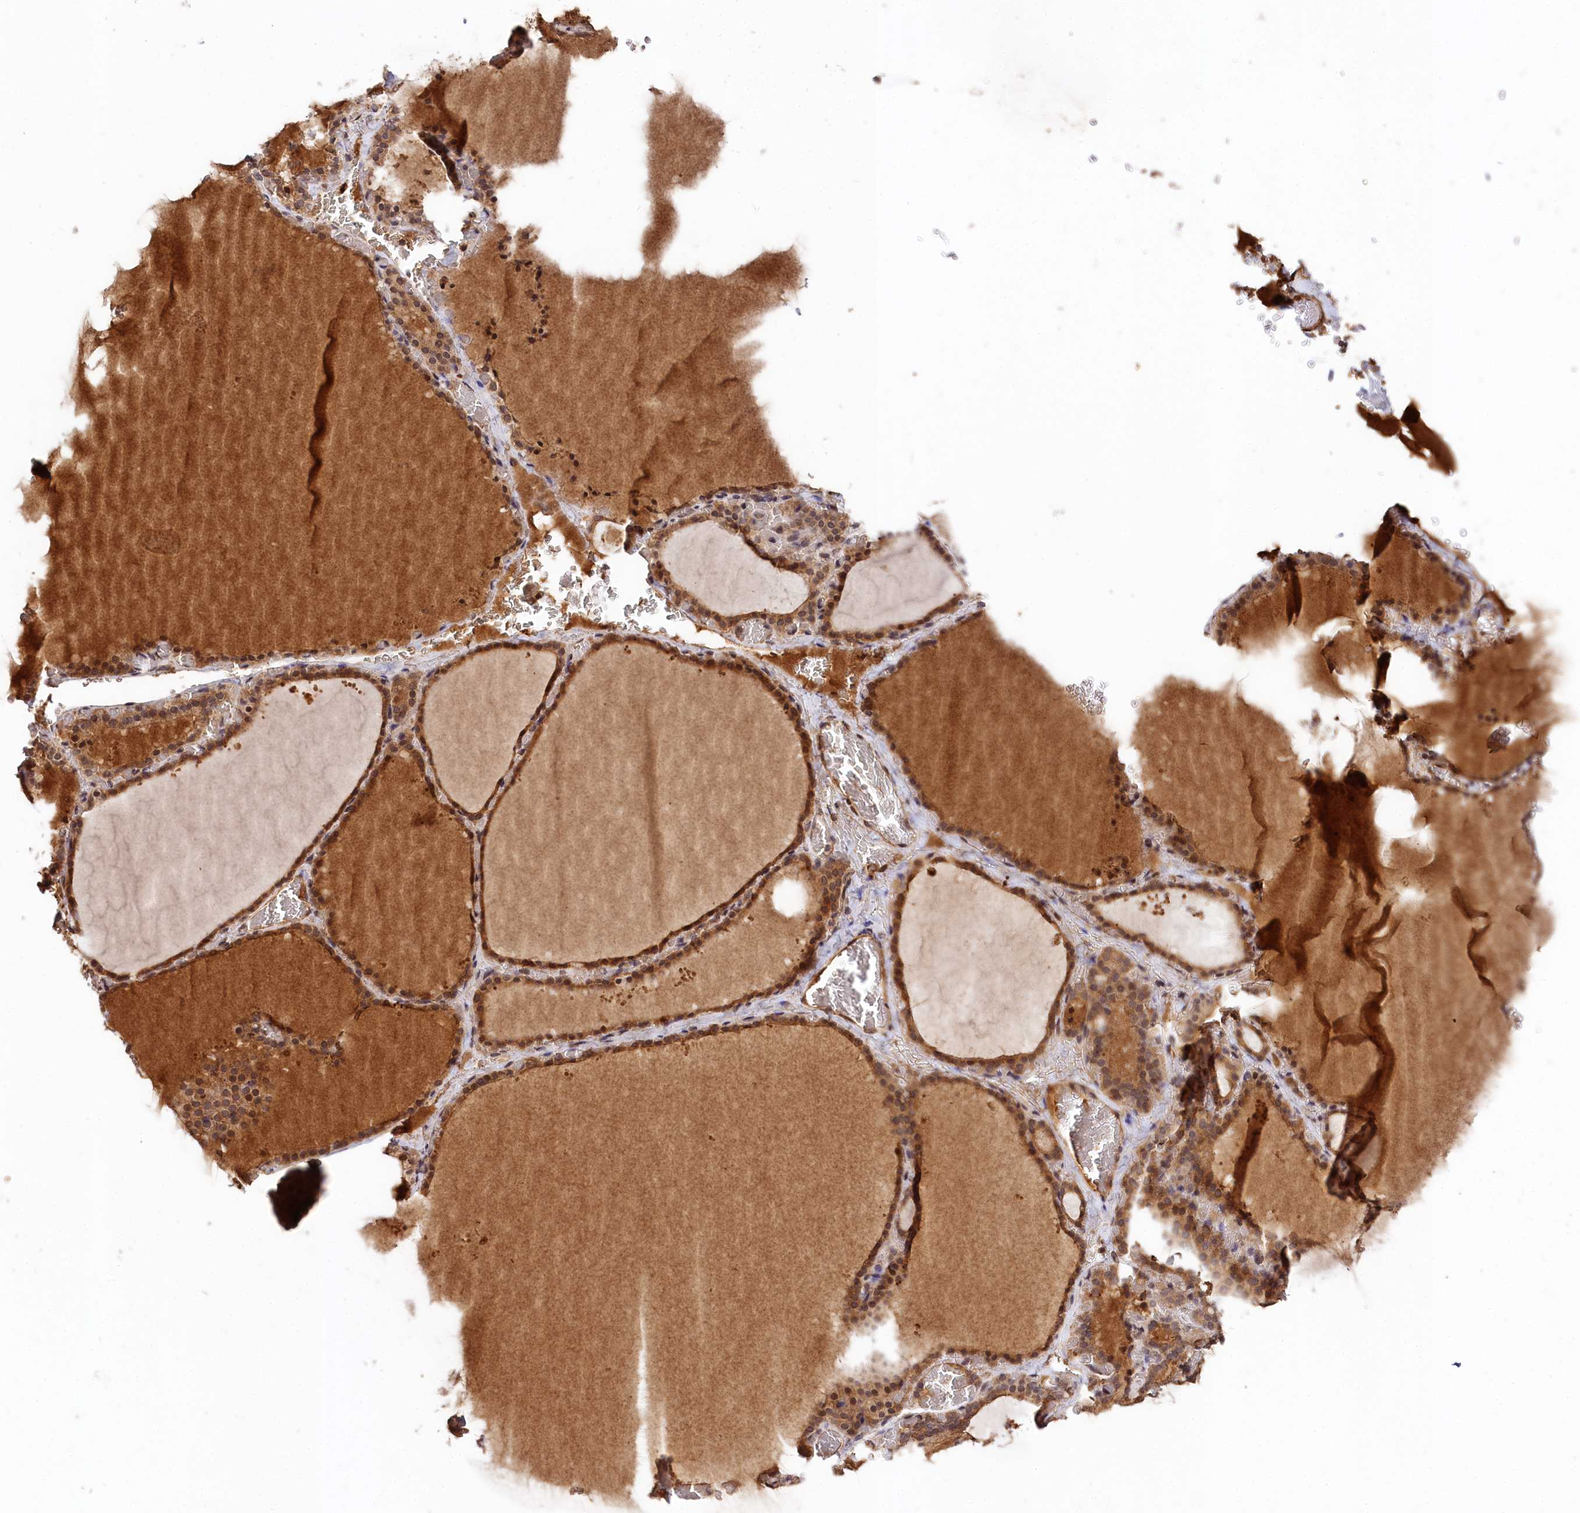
{"staining": {"intensity": "moderate", "quantity": ">75%", "location": "cytoplasmic/membranous"}, "tissue": "thyroid gland", "cell_type": "Glandular cells", "image_type": "normal", "snomed": [{"axis": "morphology", "description": "Normal tissue, NOS"}, {"axis": "topography", "description": "Thyroid gland"}], "caption": "Protein expression analysis of benign human thyroid gland reveals moderate cytoplasmic/membranous staining in about >75% of glandular cells.", "gene": "MCF2L2", "patient": {"sex": "female", "age": 39}}